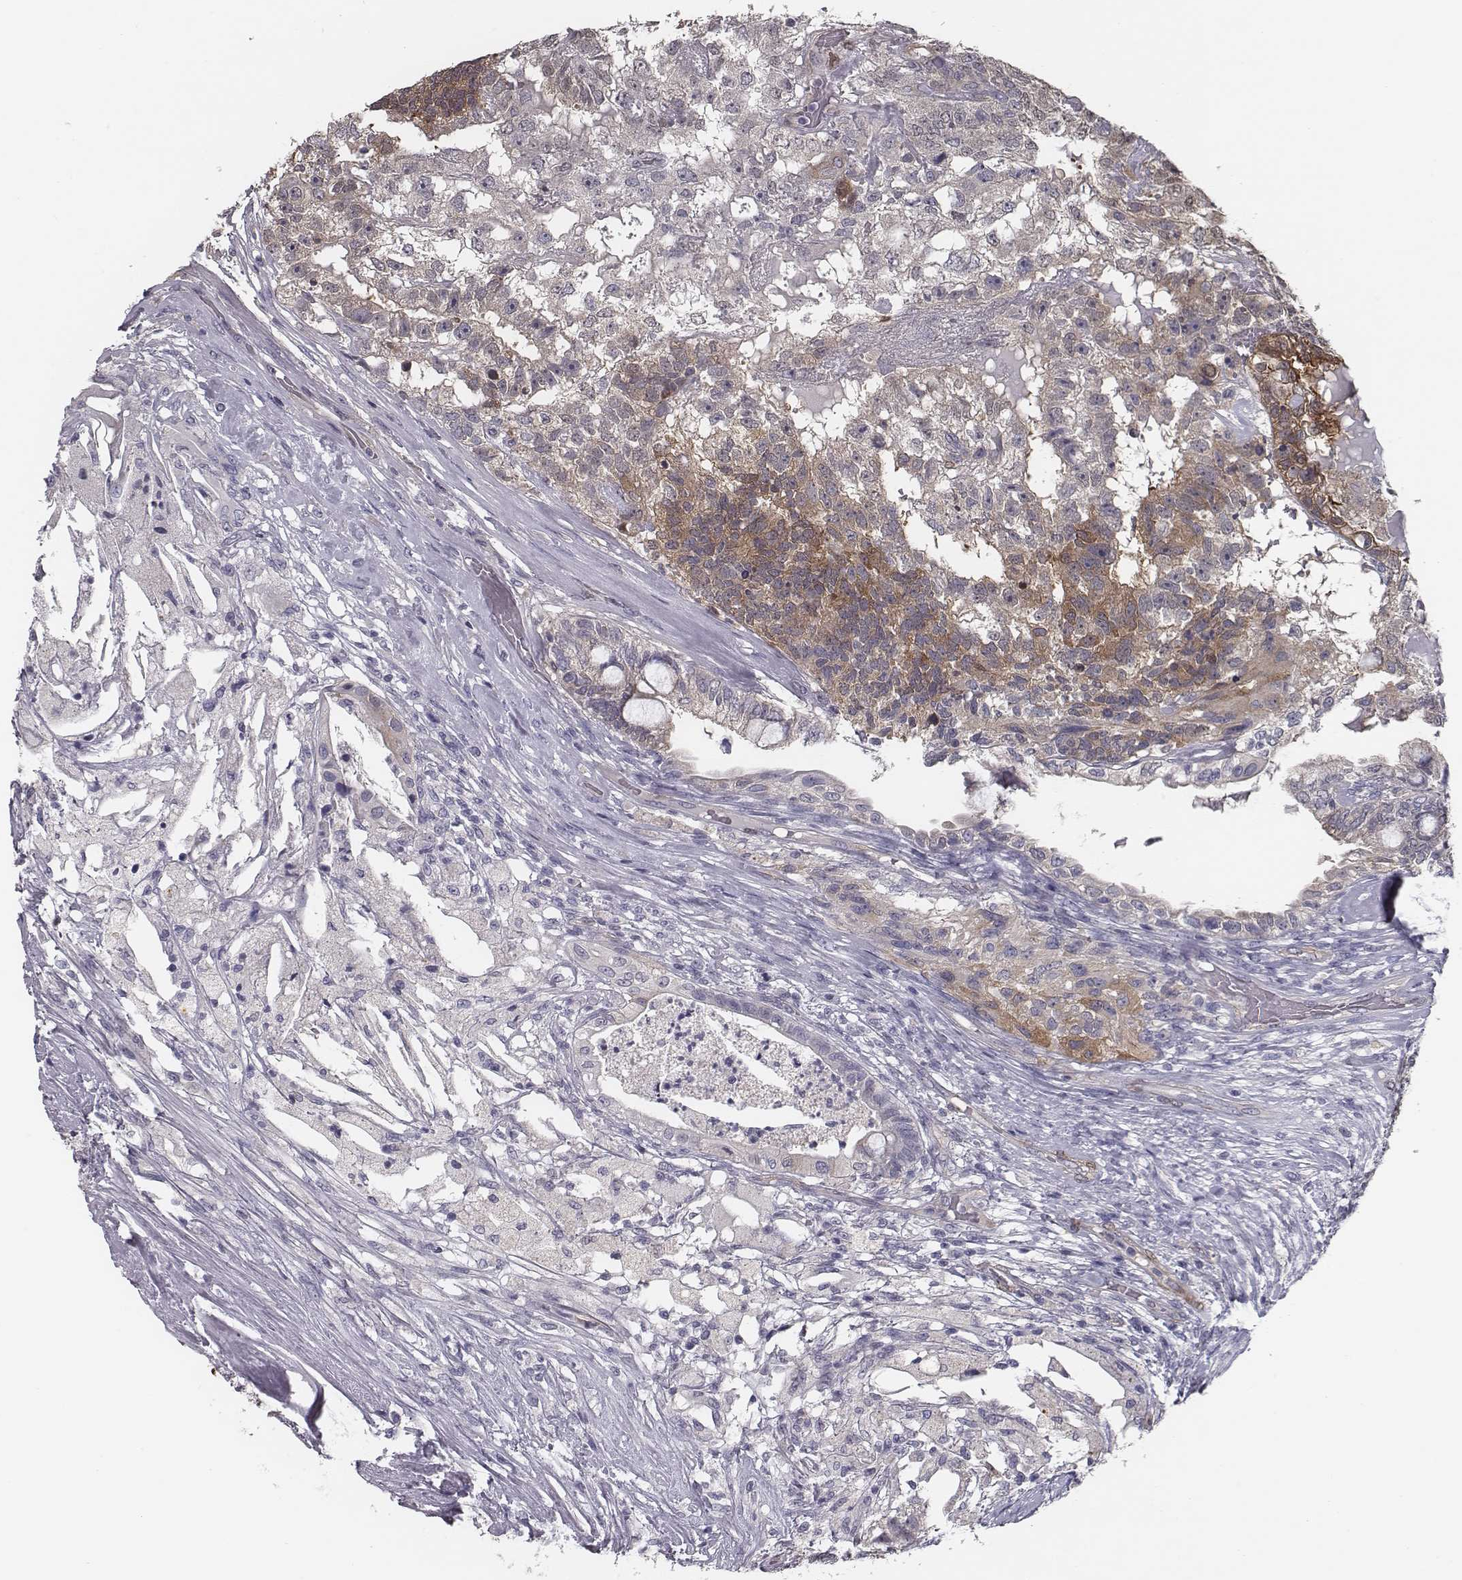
{"staining": {"intensity": "moderate", "quantity": "<25%", "location": "cytoplasmic/membranous"}, "tissue": "testis cancer", "cell_type": "Tumor cells", "image_type": "cancer", "snomed": [{"axis": "morphology", "description": "Seminoma, NOS"}, {"axis": "morphology", "description": "Carcinoma, Embryonal, NOS"}, {"axis": "topography", "description": "Testis"}], "caption": "Immunohistochemical staining of human testis seminoma exhibits moderate cytoplasmic/membranous protein positivity in approximately <25% of tumor cells.", "gene": "ISYNA1", "patient": {"sex": "male", "age": 41}}